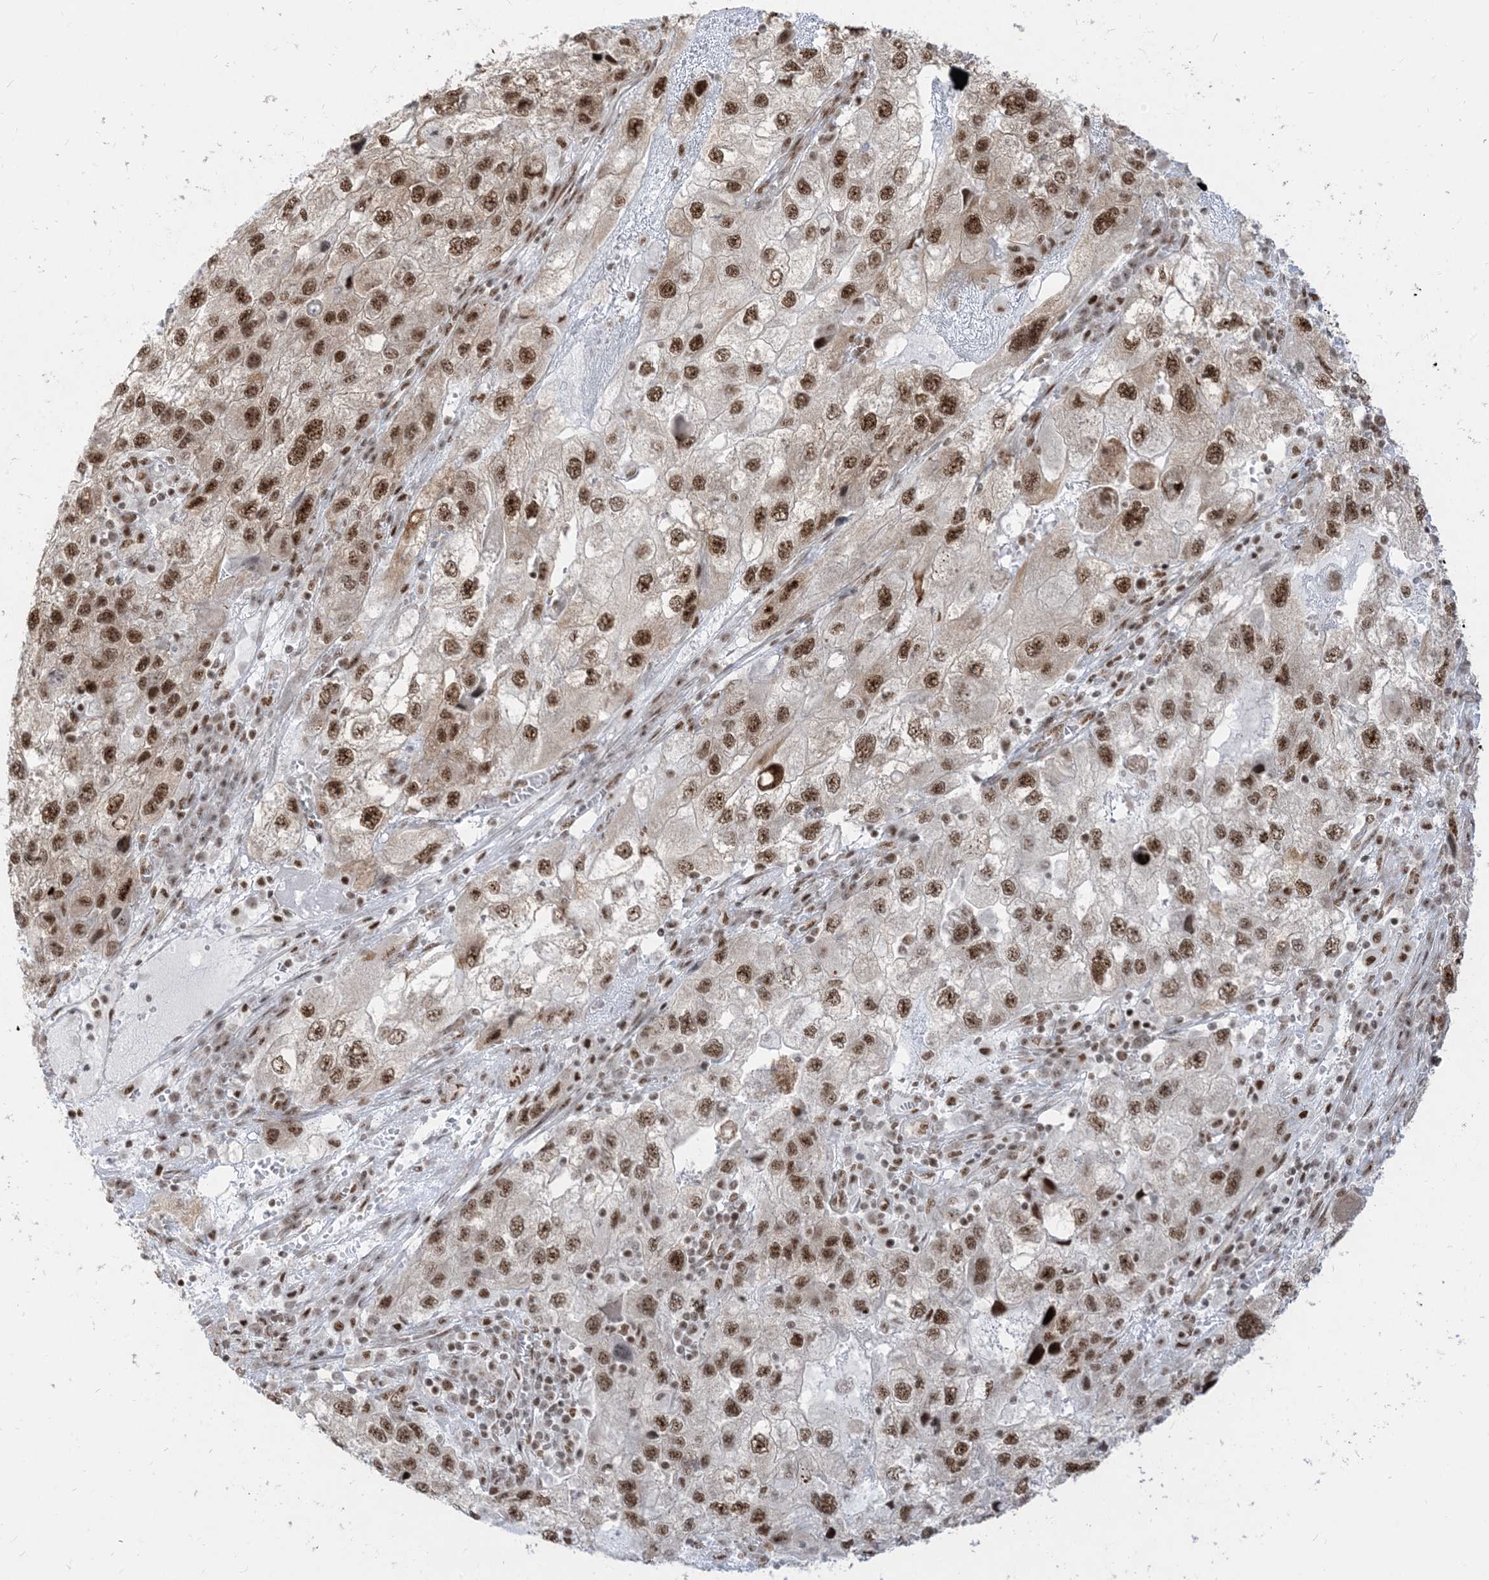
{"staining": {"intensity": "moderate", "quantity": ">75%", "location": "nuclear"}, "tissue": "endometrial cancer", "cell_type": "Tumor cells", "image_type": "cancer", "snomed": [{"axis": "morphology", "description": "Adenocarcinoma, NOS"}, {"axis": "topography", "description": "Endometrium"}], "caption": "Protein staining of endometrial cancer tissue displays moderate nuclear positivity in approximately >75% of tumor cells.", "gene": "ARGLU1", "patient": {"sex": "female", "age": 49}}